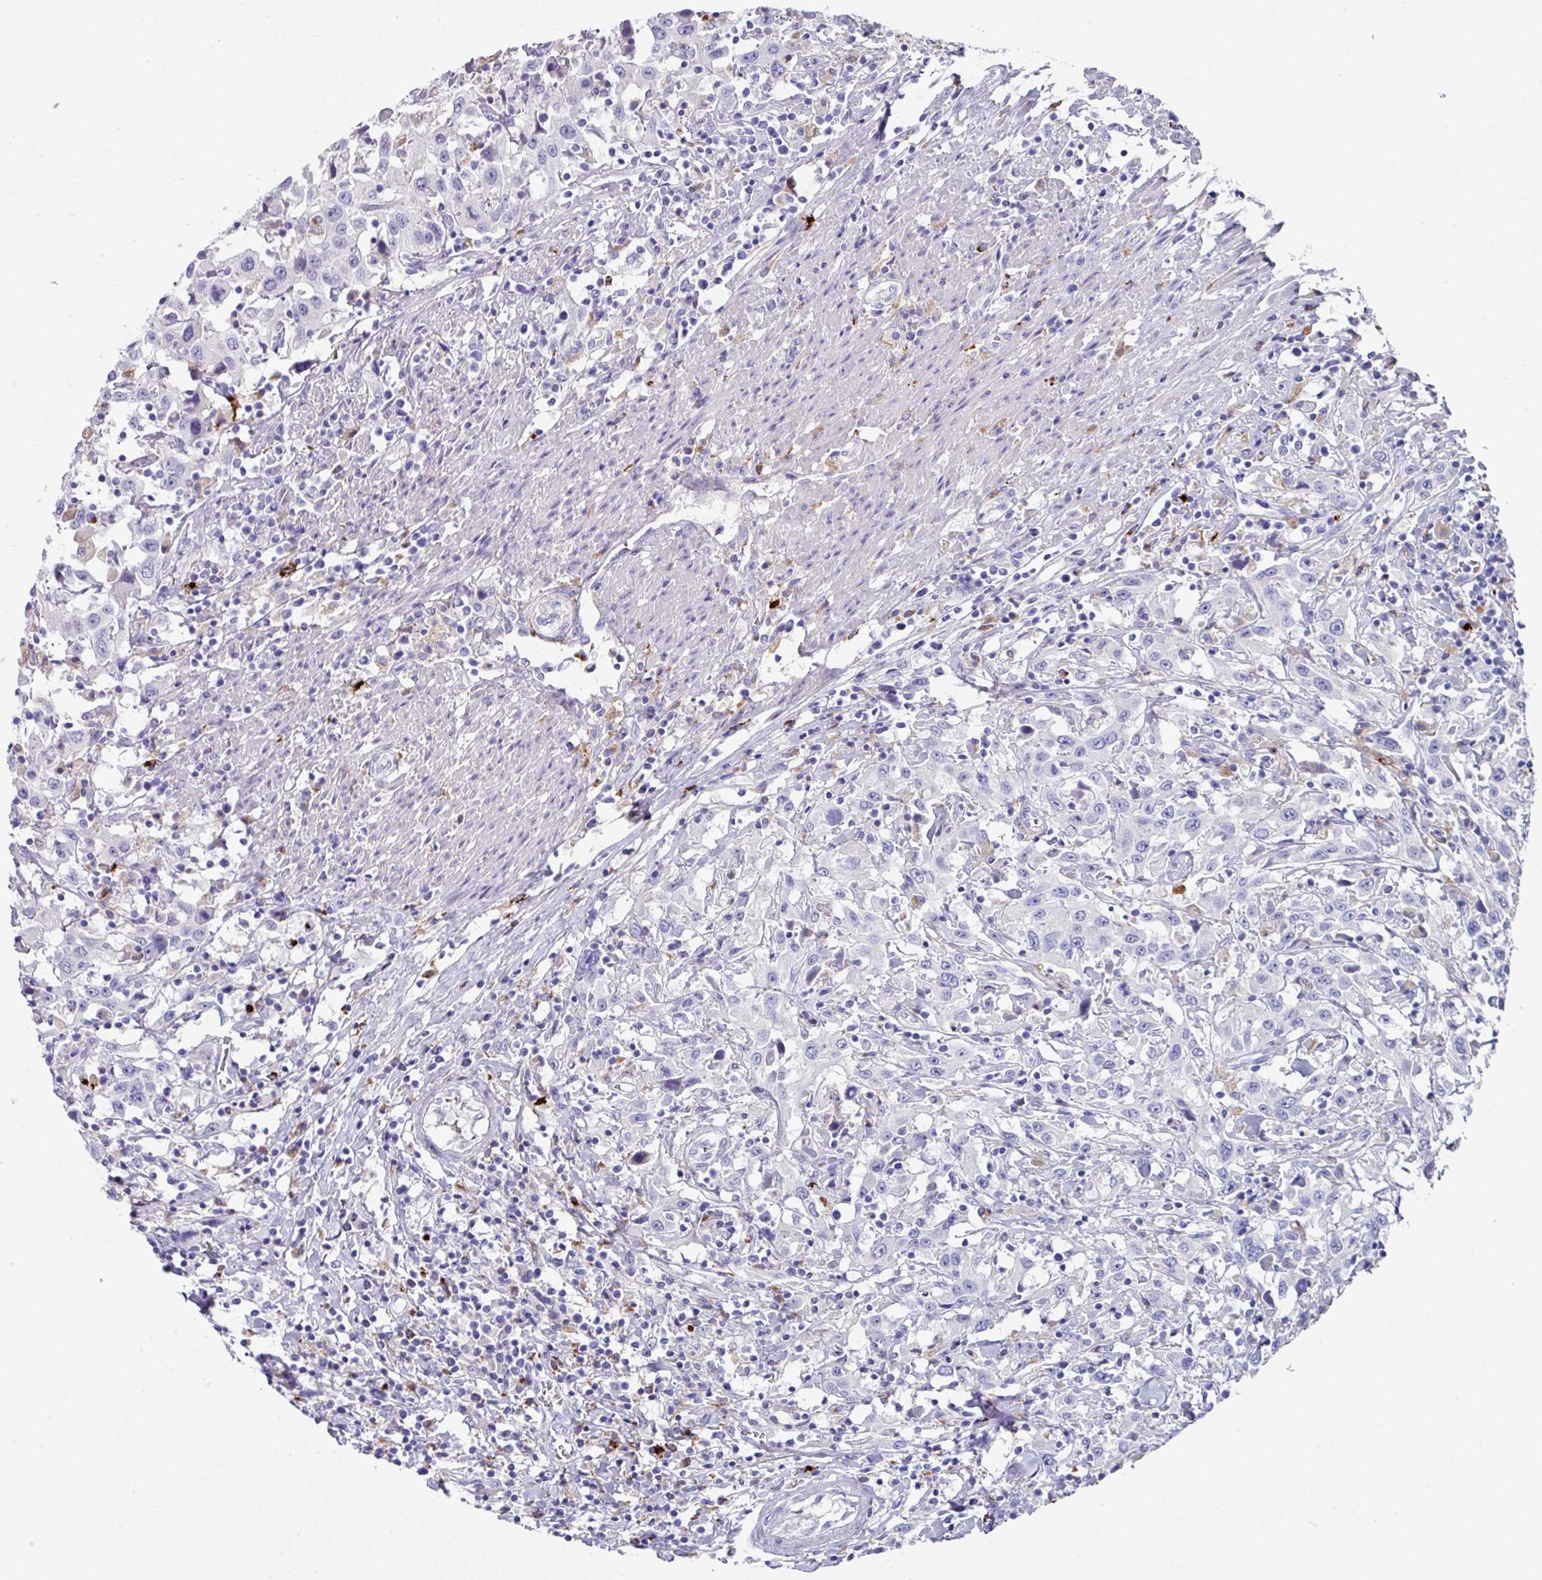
{"staining": {"intensity": "negative", "quantity": "none", "location": "none"}, "tissue": "urothelial cancer", "cell_type": "Tumor cells", "image_type": "cancer", "snomed": [{"axis": "morphology", "description": "Urothelial carcinoma, High grade"}, {"axis": "topography", "description": "Urinary bladder"}], "caption": "DAB immunohistochemical staining of human high-grade urothelial carcinoma shows no significant expression in tumor cells. (Stains: DAB (3,3'-diaminobenzidine) immunohistochemistry with hematoxylin counter stain, Microscopy: brightfield microscopy at high magnification).", "gene": "CPVL", "patient": {"sex": "male", "age": 61}}